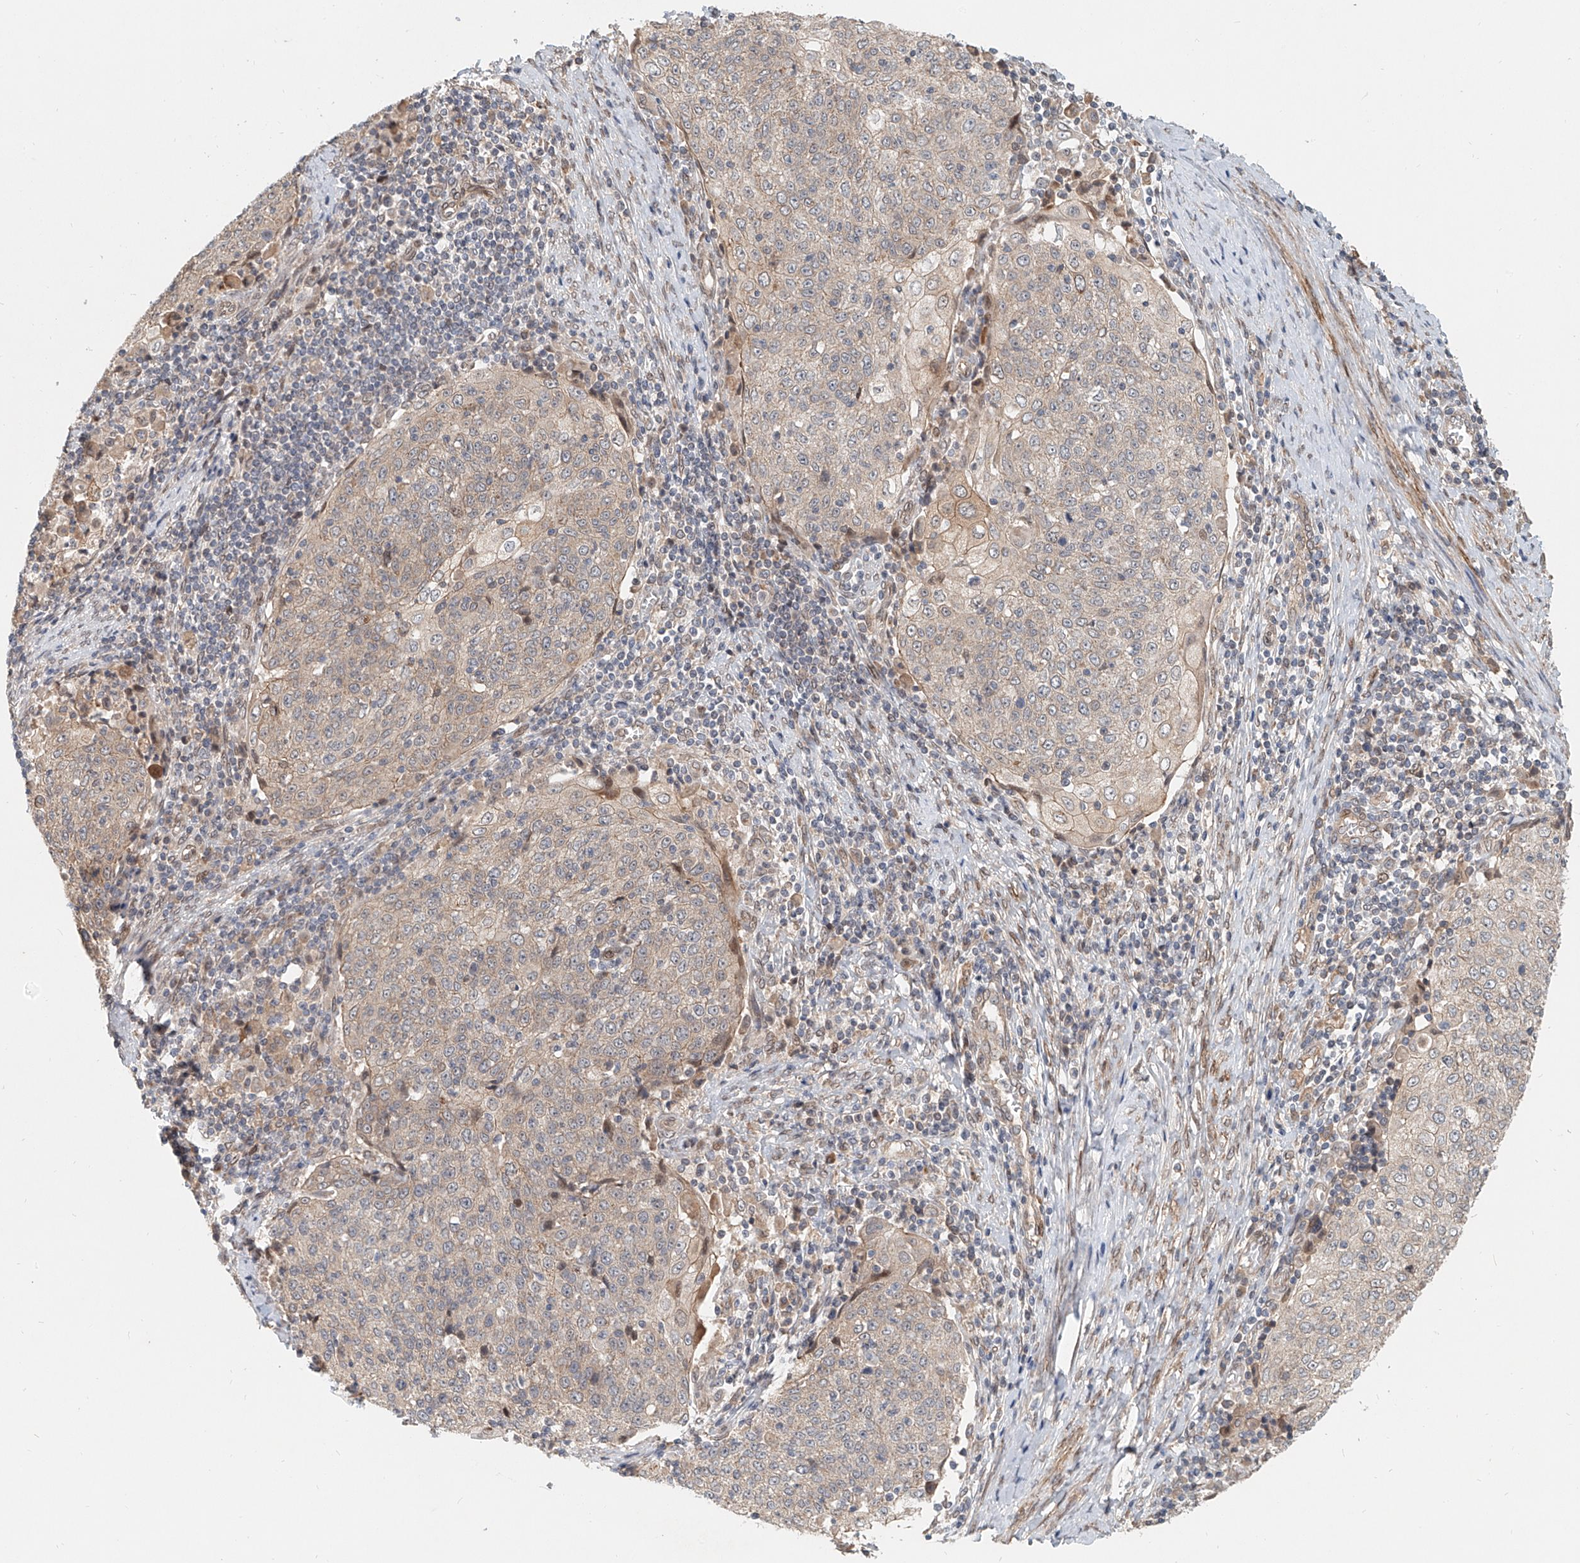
{"staining": {"intensity": "negative", "quantity": "none", "location": "none"}, "tissue": "cervical cancer", "cell_type": "Tumor cells", "image_type": "cancer", "snomed": [{"axis": "morphology", "description": "Squamous cell carcinoma, NOS"}, {"axis": "topography", "description": "Cervix"}], "caption": "The micrograph reveals no significant expression in tumor cells of cervical cancer. (DAB IHC with hematoxylin counter stain).", "gene": "SASH1", "patient": {"sex": "female", "age": 48}}